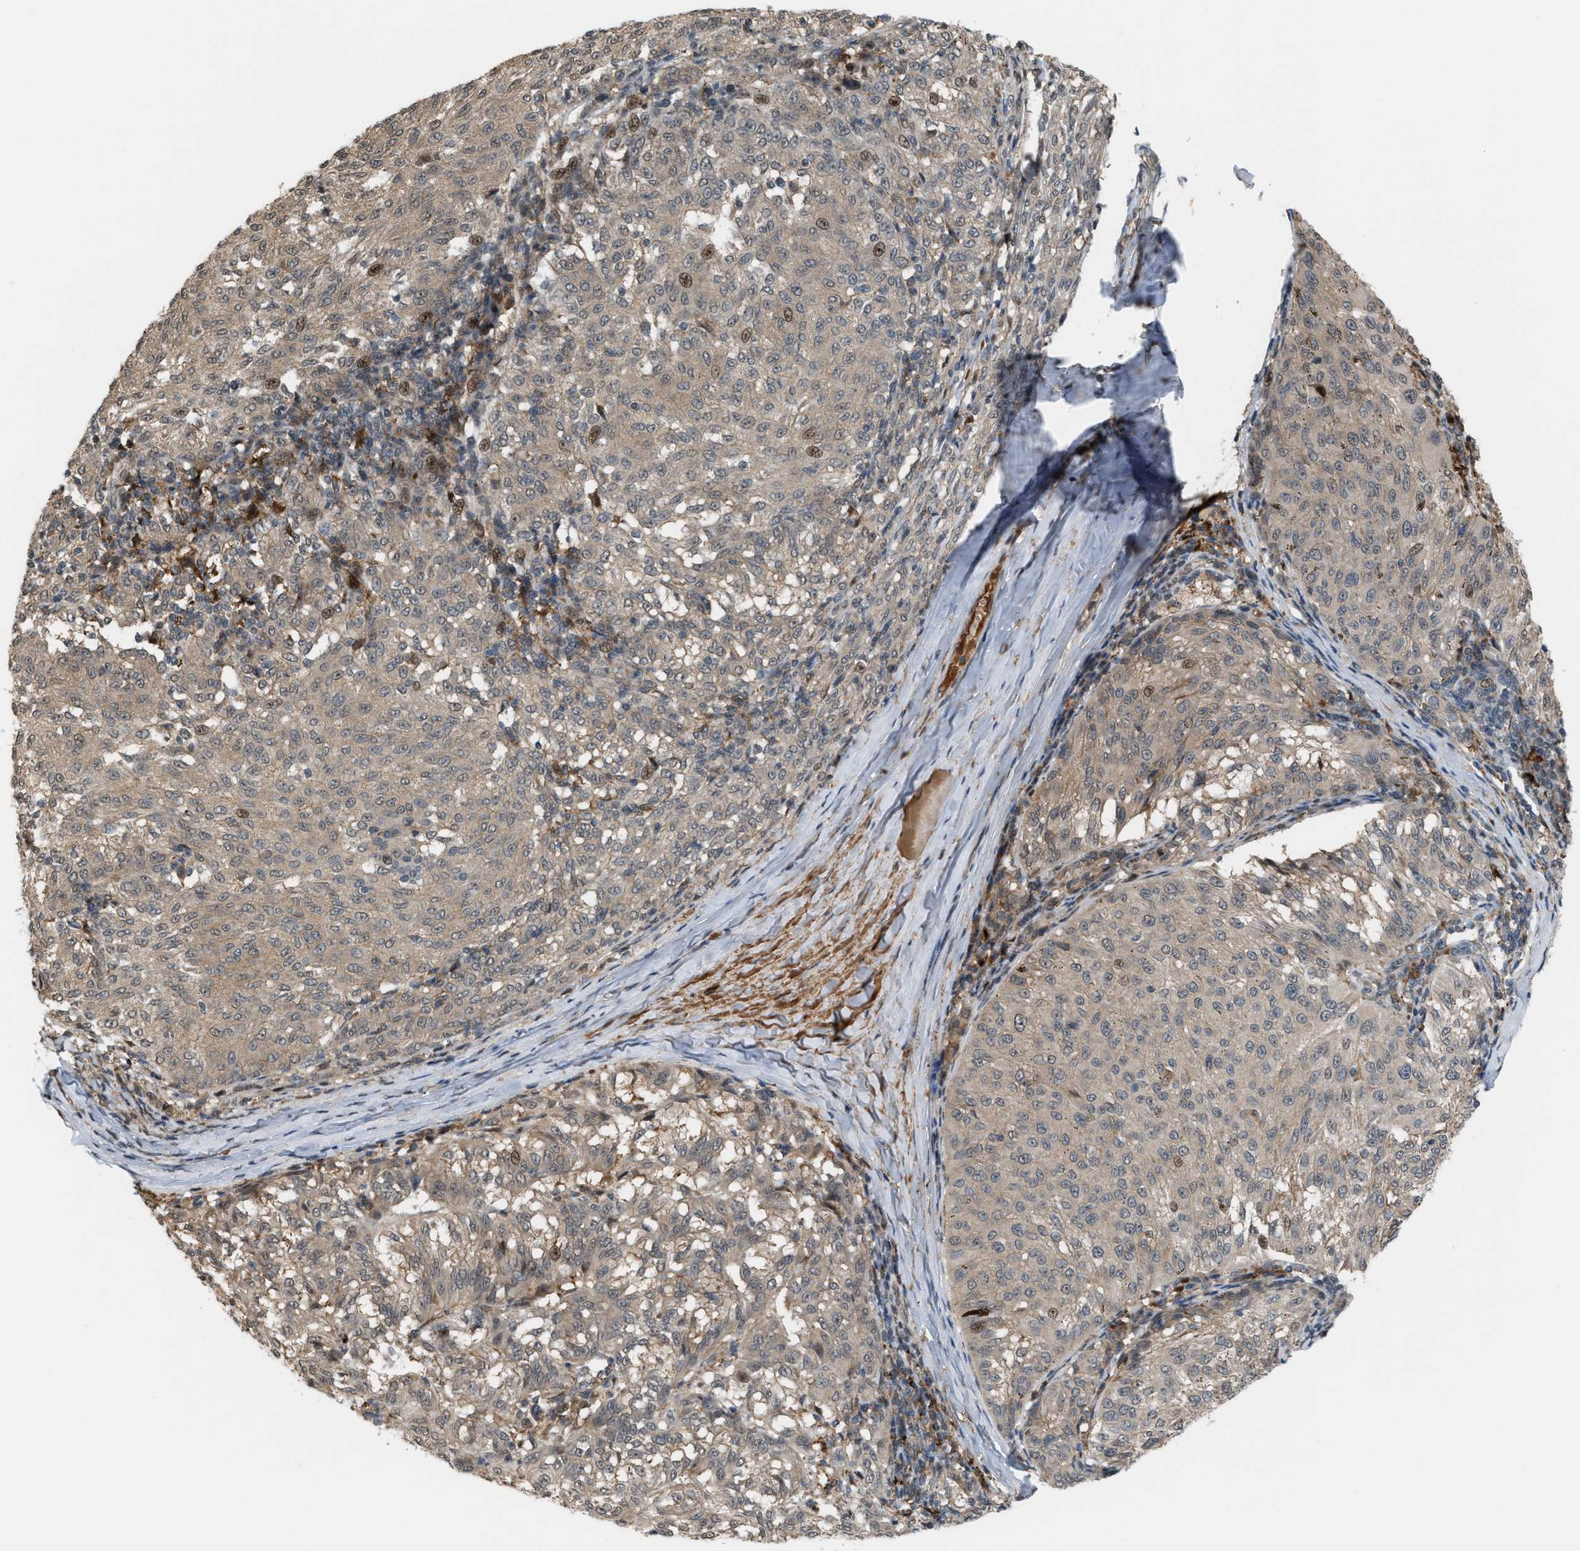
{"staining": {"intensity": "weak", "quantity": ">75%", "location": "cytoplasmic/membranous,nuclear"}, "tissue": "melanoma", "cell_type": "Tumor cells", "image_type": "cancer", "snomed": [{"axis": "morphology", "description": "Malignant melanoma, NOS"}, {"axis": "topography", "description": "Skin"}], "caption": "Malignant melanoma stained with DAB IHC displays low levels of weak cytoplasmic/membranous and nuclear staining in about >75% of tumor cells. The staining was performed using DAB to visualize the protein expression in brown, while the nuclei were stained in blue with hematoxylin (Magnification: 20x).", "gene": "RFFL", "patient": {"sex": "female", "age": 72}}